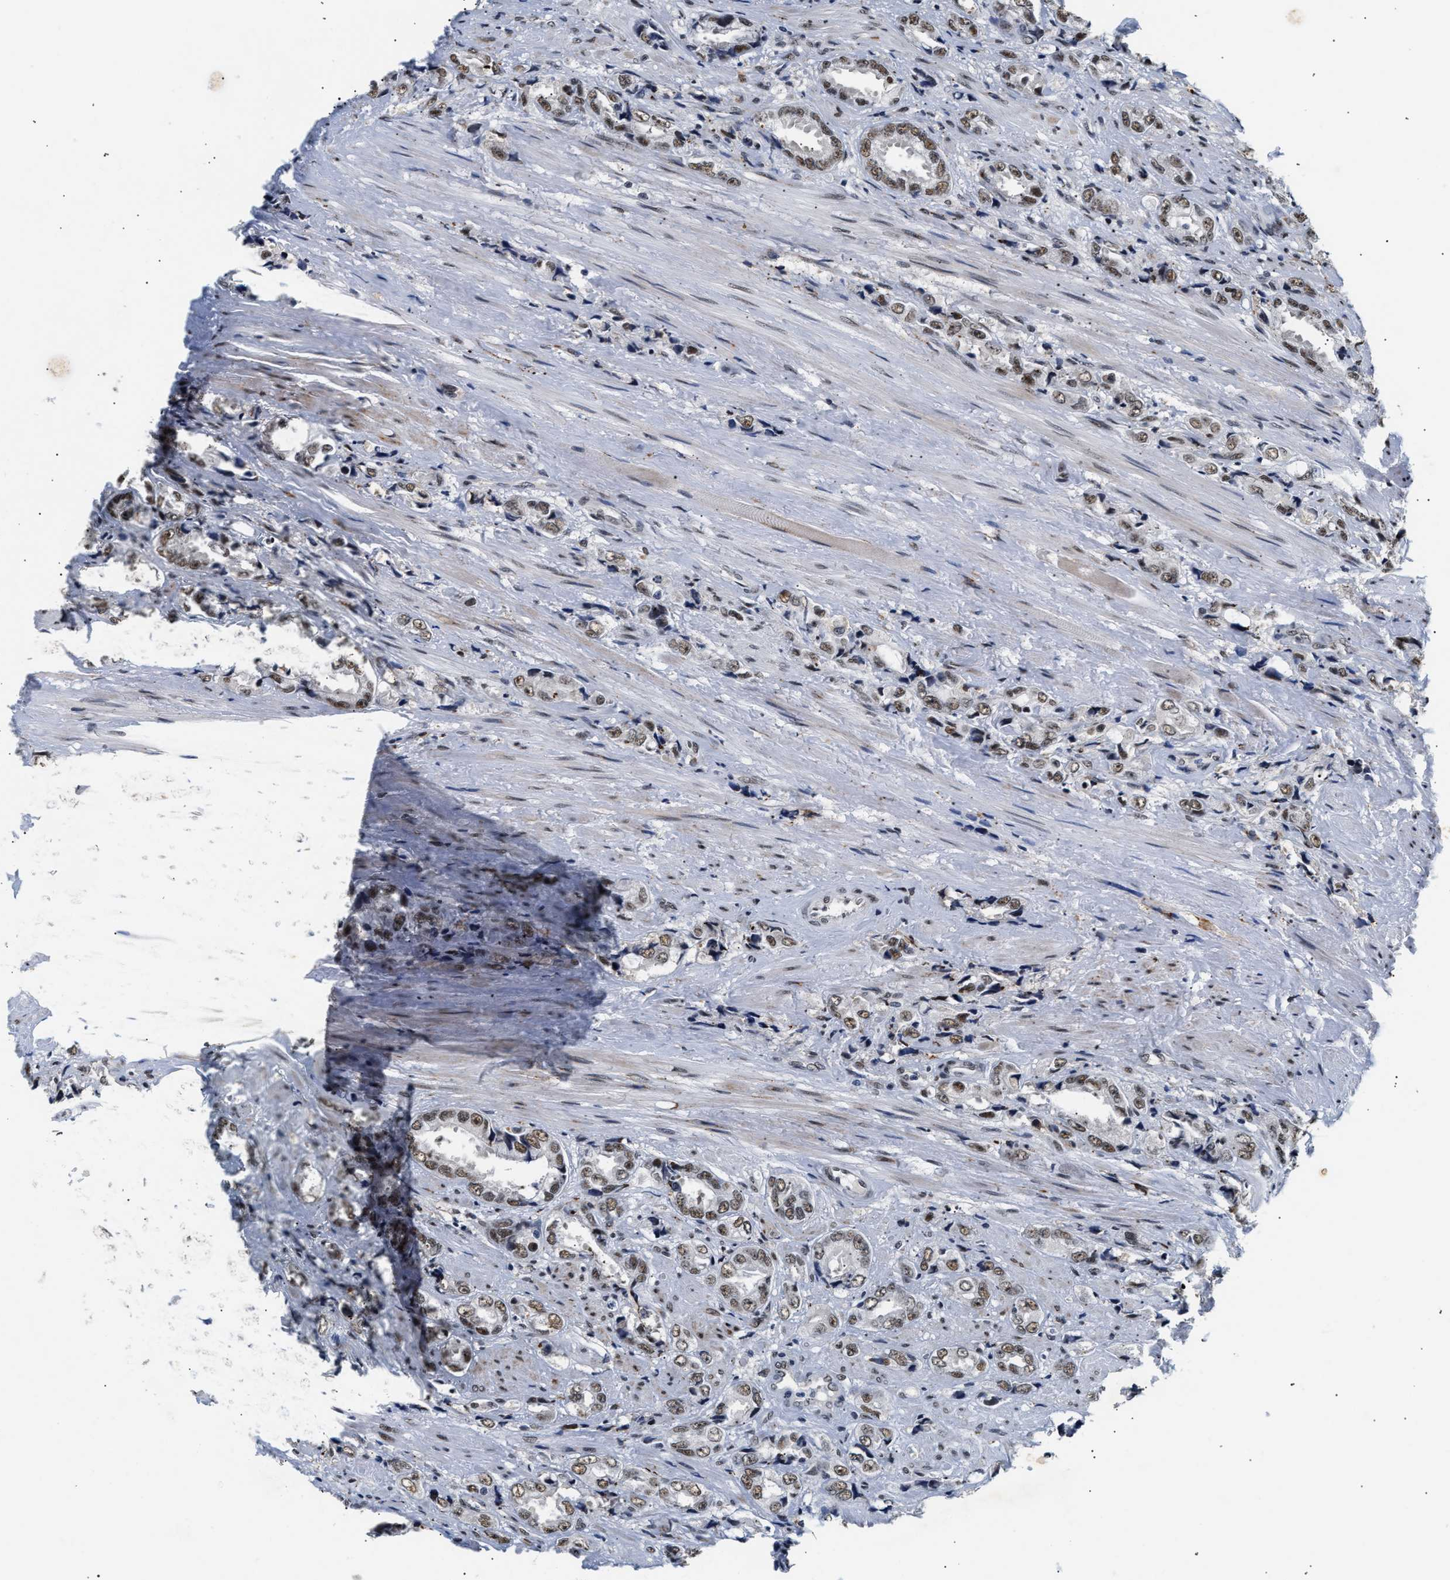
{"staining": {"intensity": "moderate", "quantity": ">75%", "location": "nuclear"}, "tissue": "prostate cancer", "cell_type": "Tumor cells", "image_type": "cancer", "snomed": [{"axis": "morphology", "description": "Adenocarcinoma, High grade"}, {"axis": "topography", "description": "Prostate"}], "caption": "Immunohistochemical staining of human prostate cancer (adenocarcinoma (high-grade)) exhibits medium levels of moderate nuclear protein staining in about >75% of tumor cells.", "gene": "THOC1", "patient": {"sex": "male", "age": 61}}